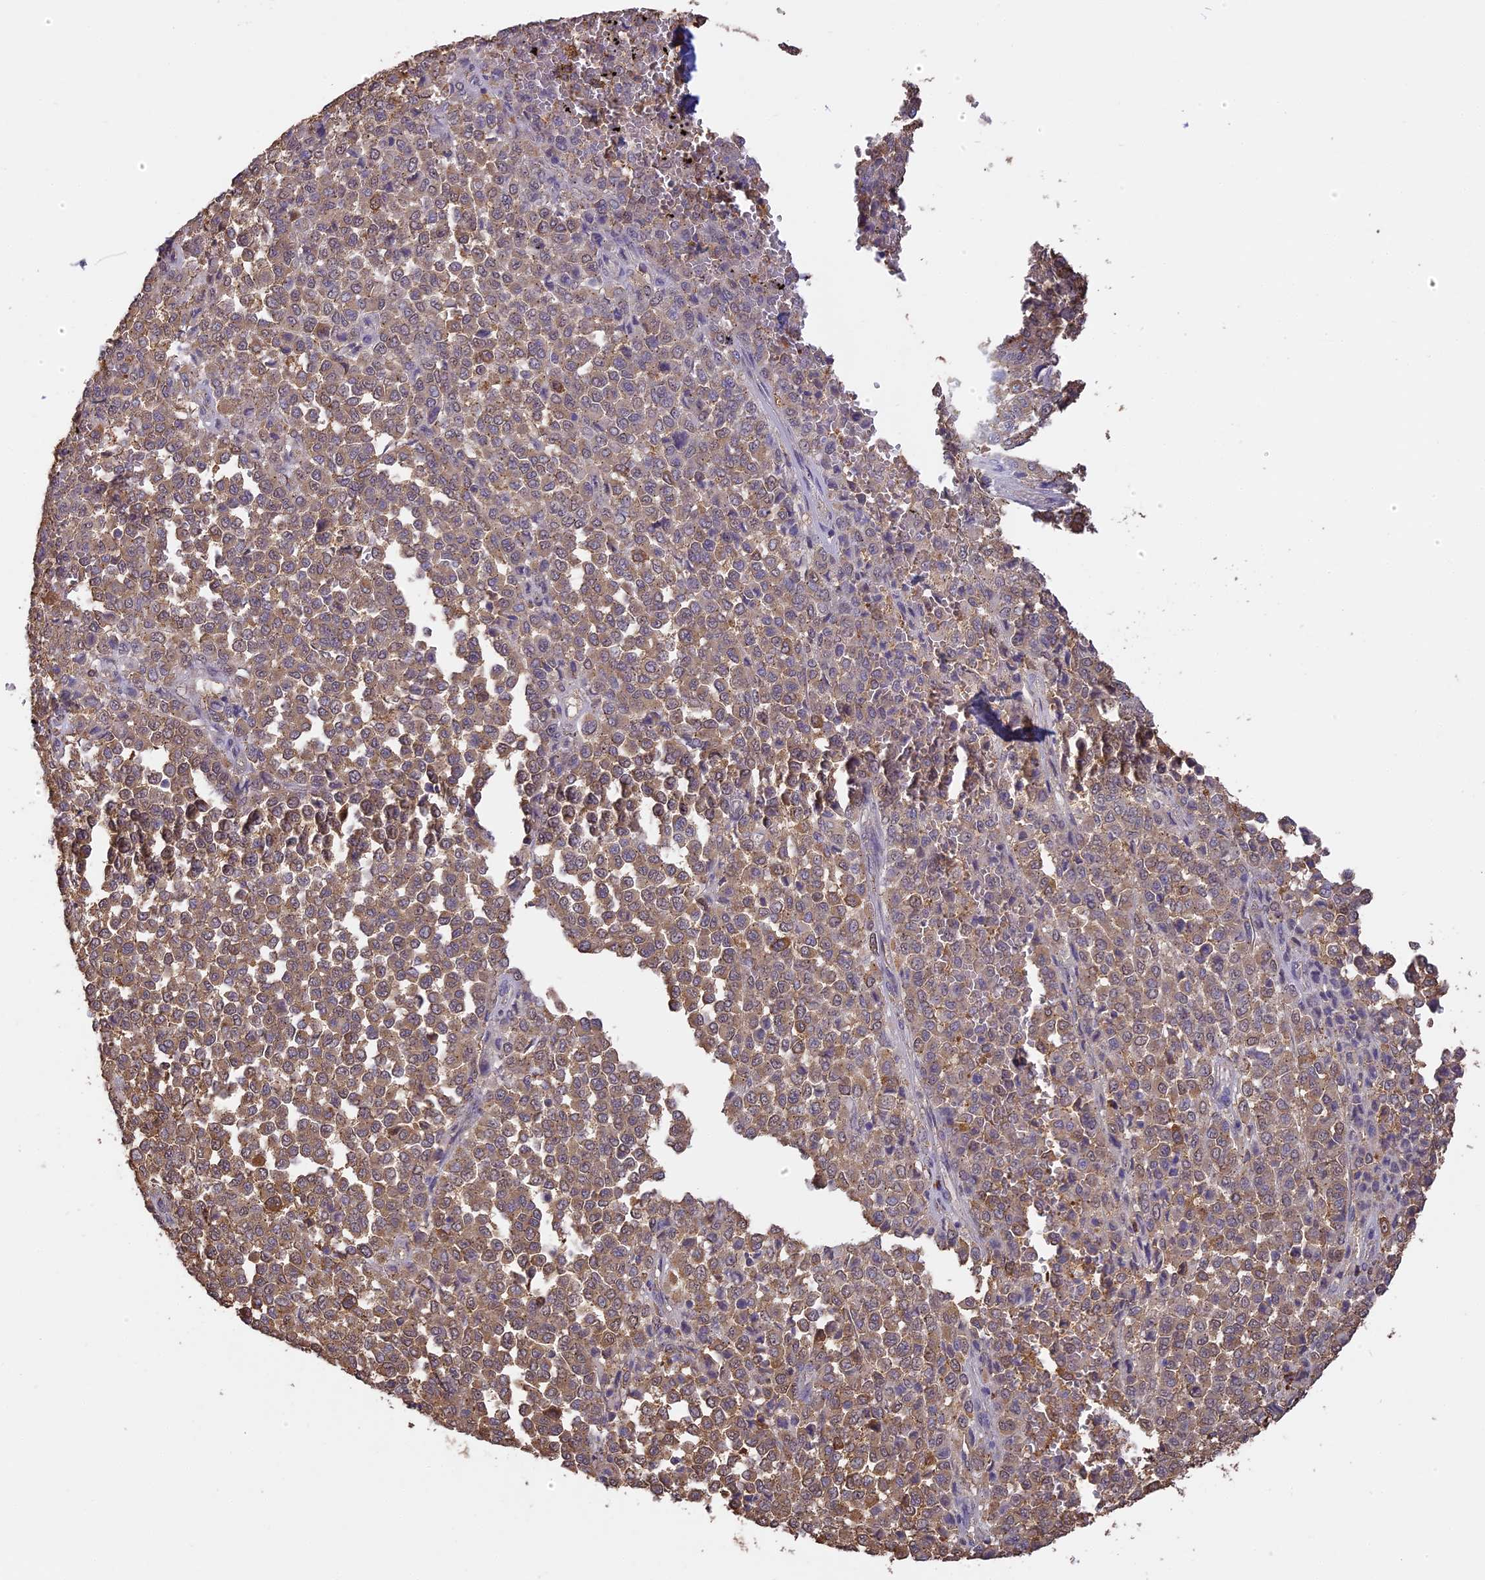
{"staining": {"intensity": "moderate", "quantity": ">75%", "location": "cytoplasmic/membranous,nuclear"}, "tissue": "melanoma", "cell_type": "Tumor cells", "image_type": "cancer", "snomed": [{"axis": "morphology", "description": "Malignant melanoma, Metastatic site"}, {"axis": "topography", "description": "Pancreas"}], "caption": "A brown stain labels moderate cytoplasmic/membranous and nuclear positivity of a protein in human melanoma tumor cells.", "gene": "ARHGAP19", "patient": {"sex": "female", "age": 30}}